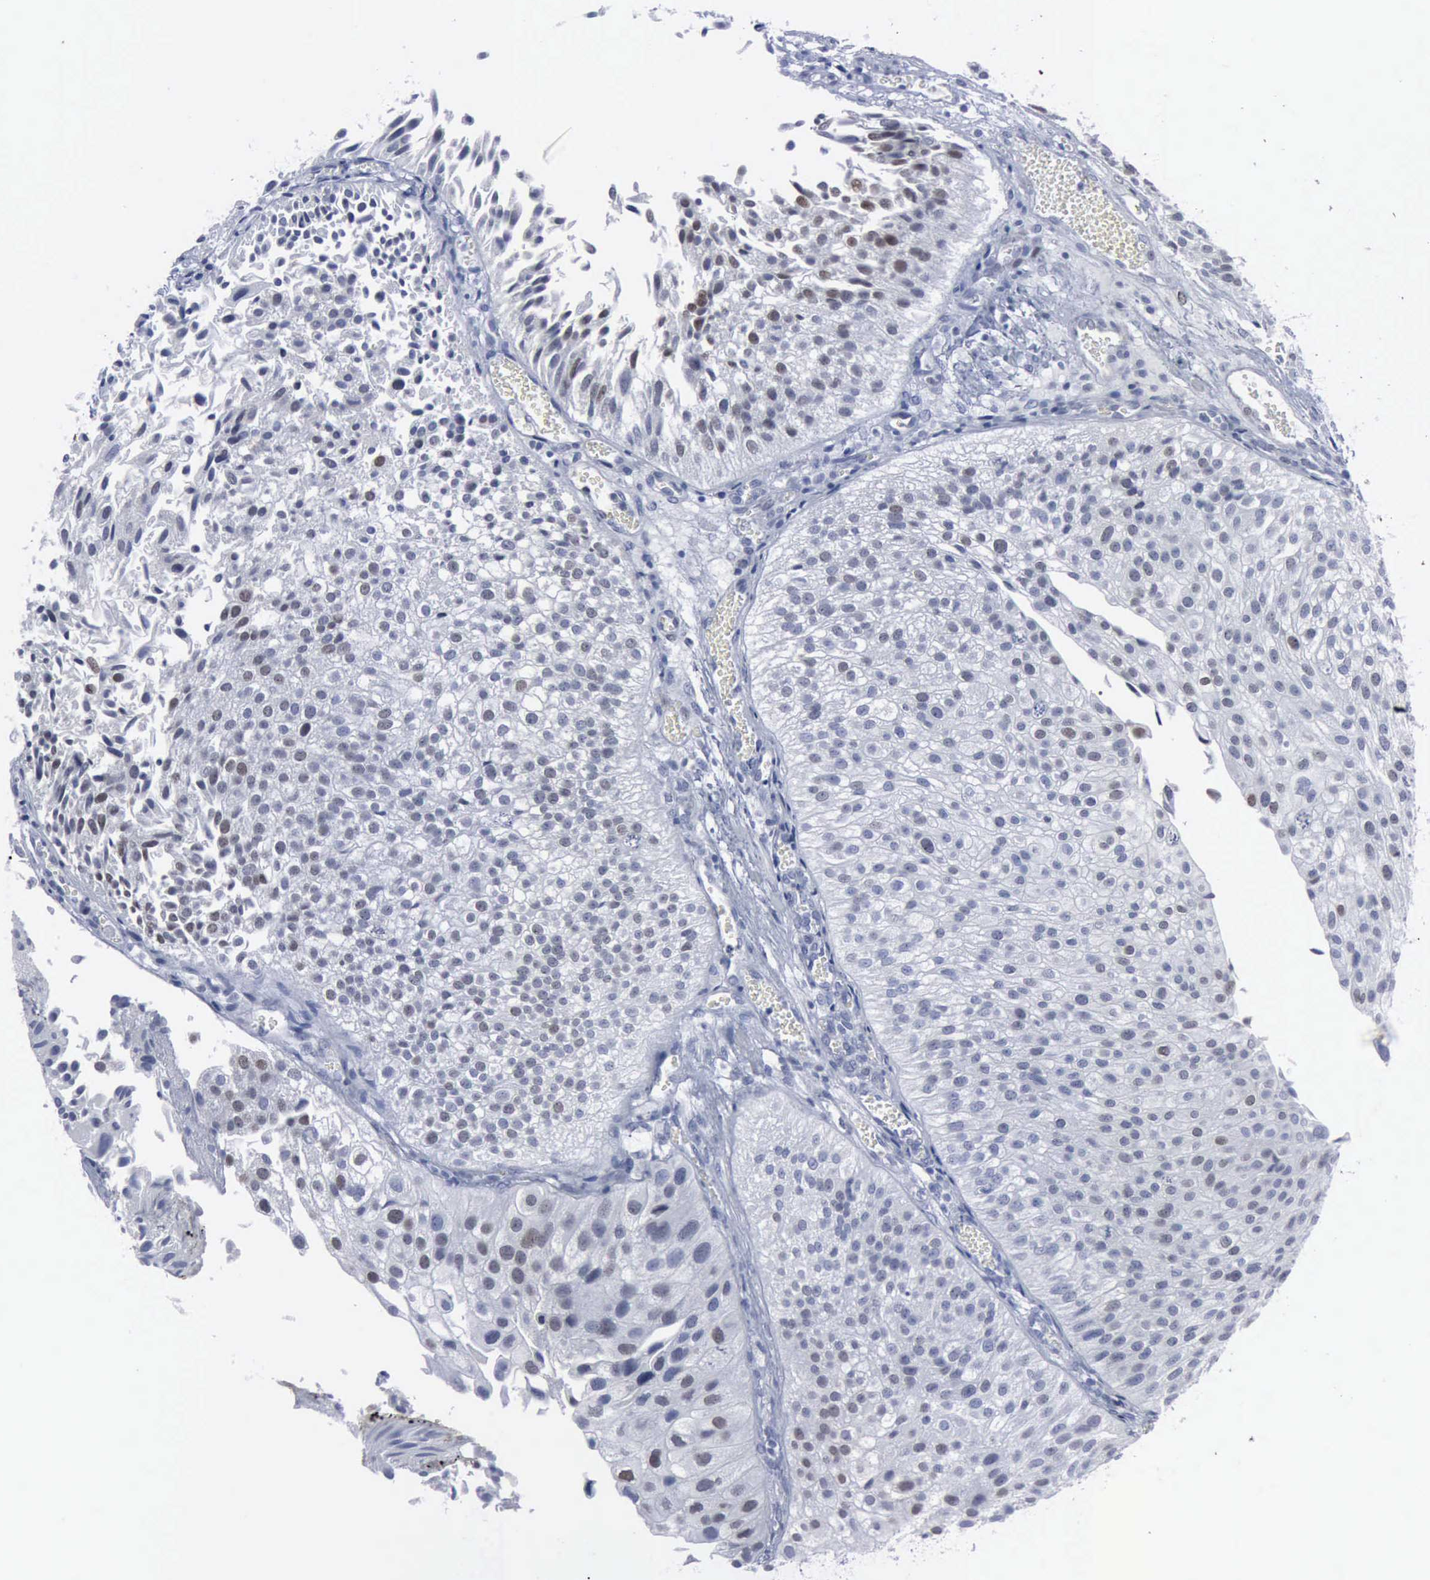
{"staining": {"intensity": "weak", "quantity": "<25%", "location": "nuclear"}, "tissue": "urothelial cancer", "cell_type": "Tumor cells", "image_type": "cancer", "snomed": [{"axis": "morphology", "description": "Urothelial carcinoma, Low grade"}, {"axis": "topography", "description": "Urinary bladder"}], "caption": "Micrograph shows no protein positivity in tumor cells of urothelial carcinoma (low-grade) tissue. (Brightfield microscopy of DAB (3,3'-diaminobenzidine) IHC at high magnification).", "gene": "MCM5", "patient": {"sex": "female", "age": 89}}